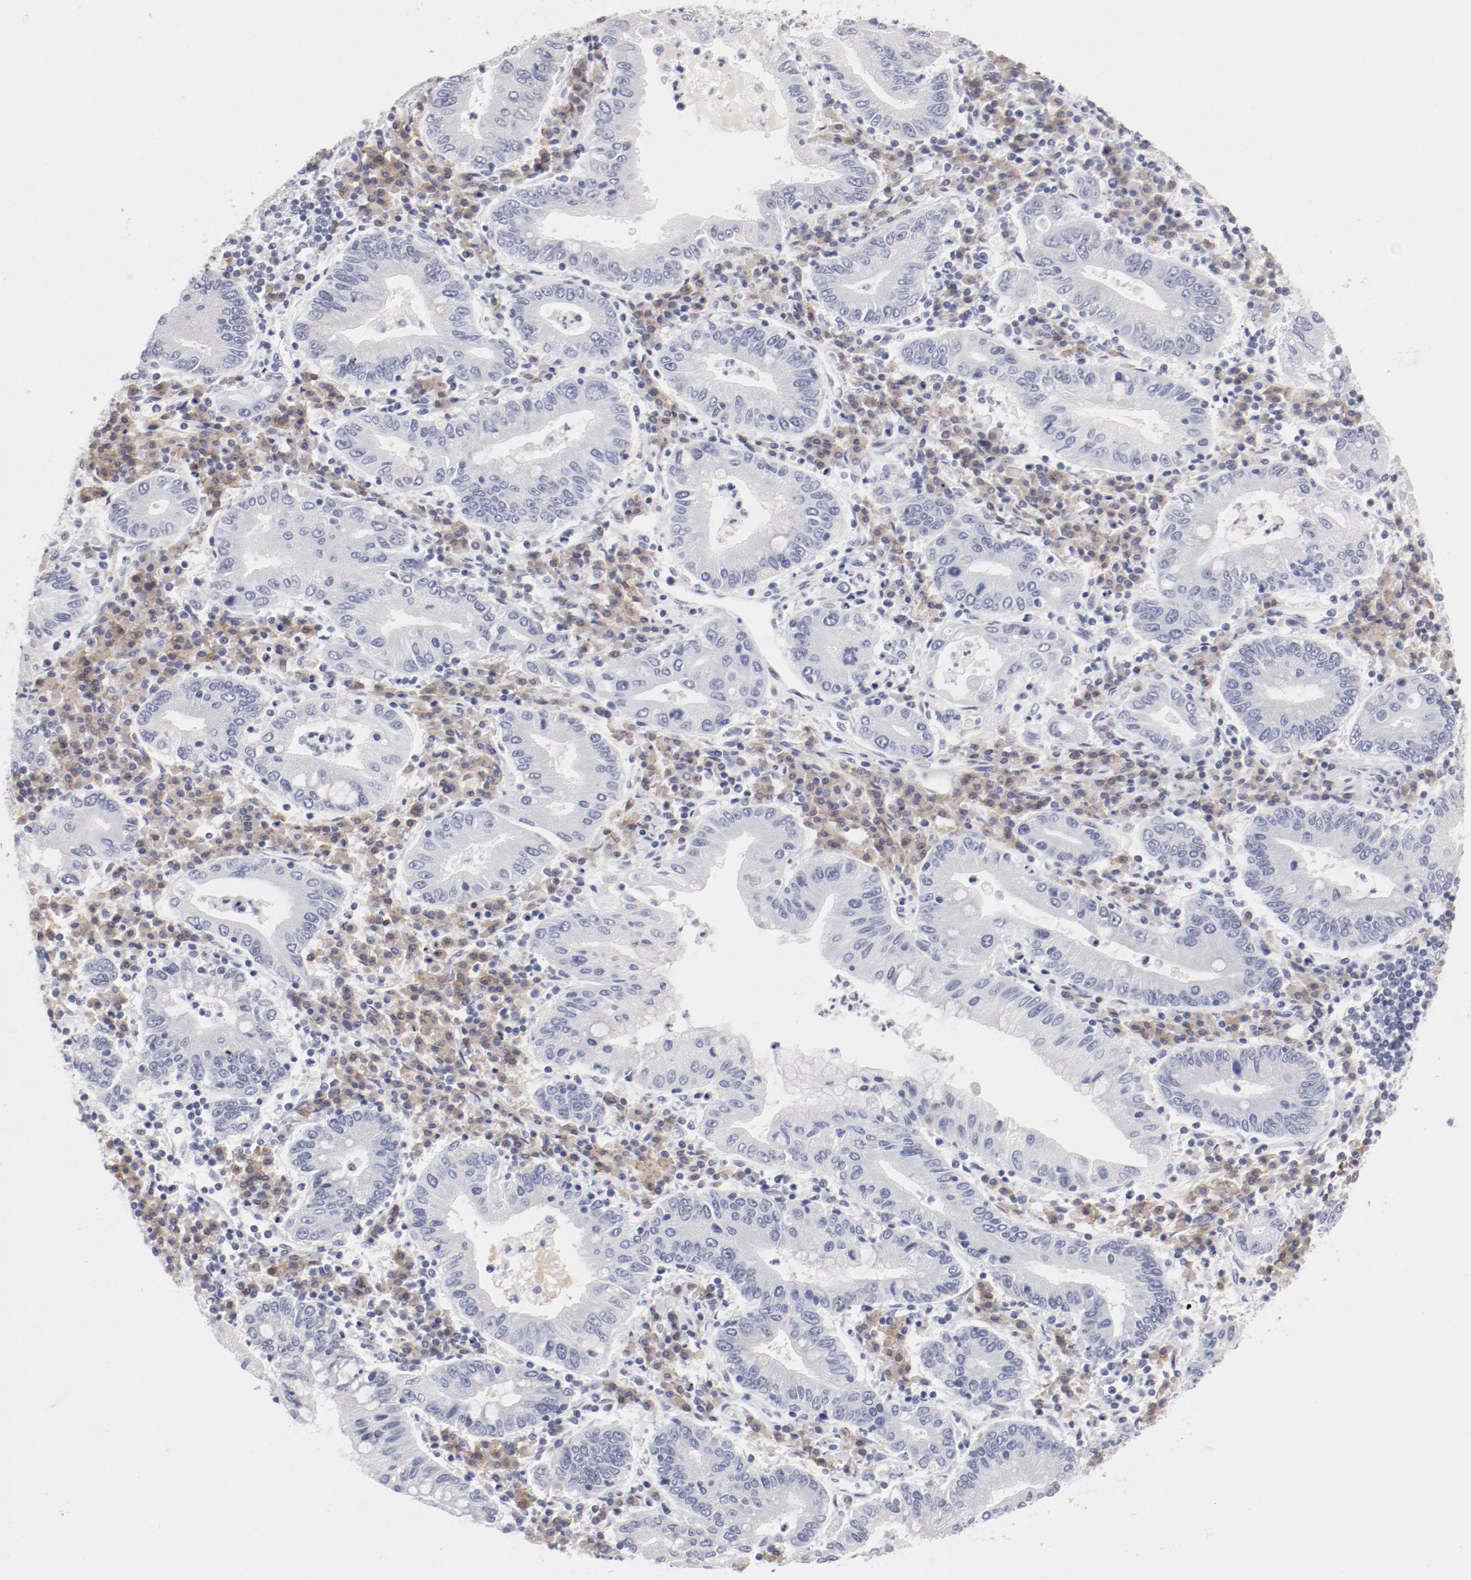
{"staining": {"intensity": "negative", "quantity": "none", "location": "none"}, "tissue": "stomach cancer", "cell_type": "Tumor cells", "image_type": "cancer", "snomed": [{"axis": "morphology", "description": "Normal tissue, NOS"}, {"axis": "morphology", "description": "Adenocarcinoma, NOS"}, {"axis": "topography", "description": "Esophagus"}, {"axis": "topography", "description": "Stomach, upper"}, {"axis": "topography", "description": "Peripheral nerve tissue"}], "caption": "This is a photomicrograph of immunohistochemistry staining of stomach adenocarcinoma, which shows no staining in tumor cells.", "gene": "LAX1", "patient": {"sex": "male", "age": 62}}